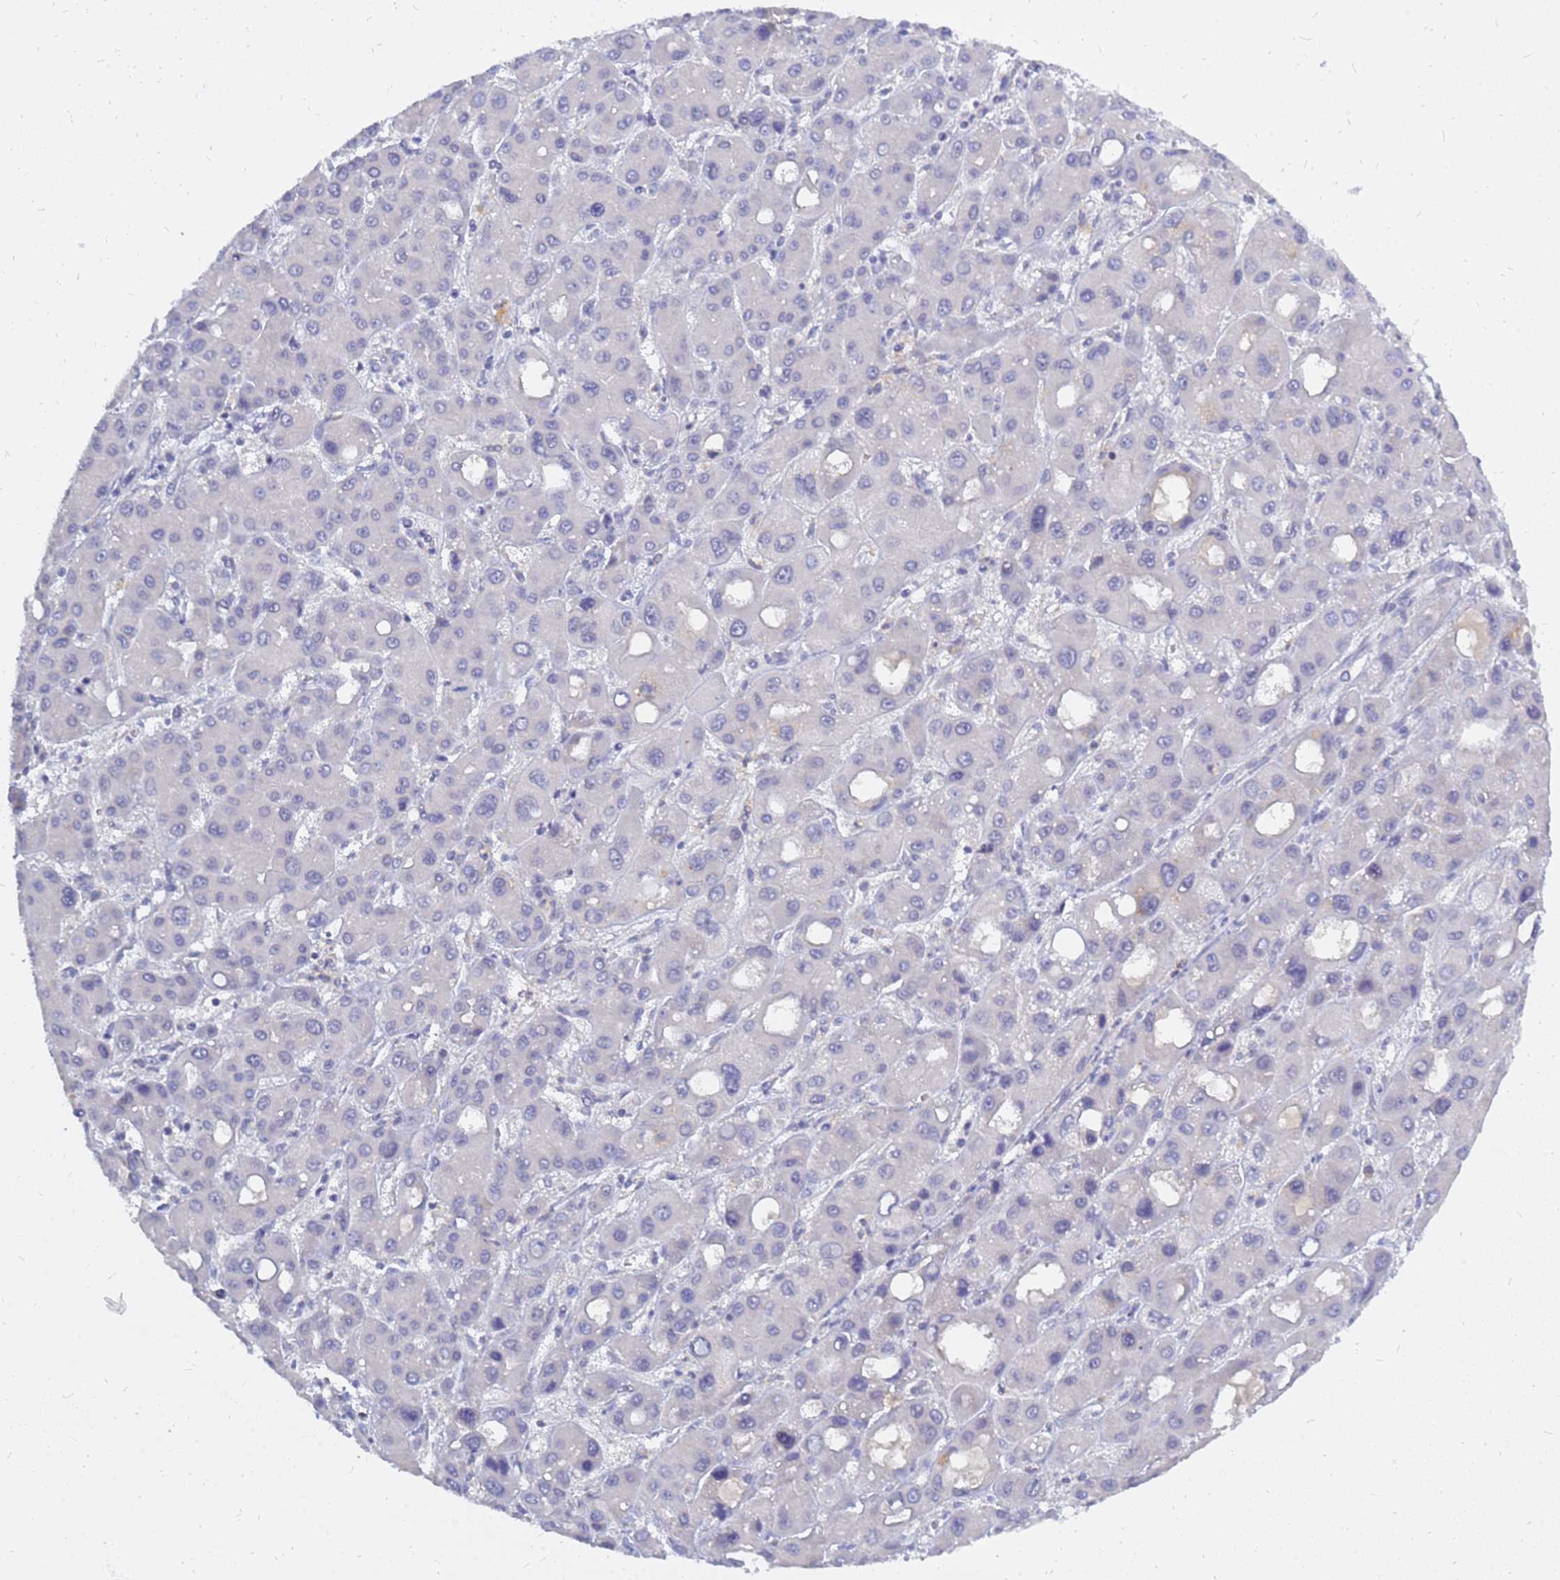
{"staining": {"intensity": "negative", "quantity": "none", "location": "none"}, "tissue": "liver cancer", "cell_type": "Tumor cells", "image_type": "cancer", "snomed": [{"axis": "morphology", "description": "Carcinoma, Hepatocellular, NOS"}, {"axis": "topography", "description": "Liver"}], "caption": "Liver cancer (hepatocellular carcinoma) was stained to show a protein in brown. There is no significant positivity in tumor cells.", "gene": "SRGAP3", "patient": {"sex": "male", "age": 55}}